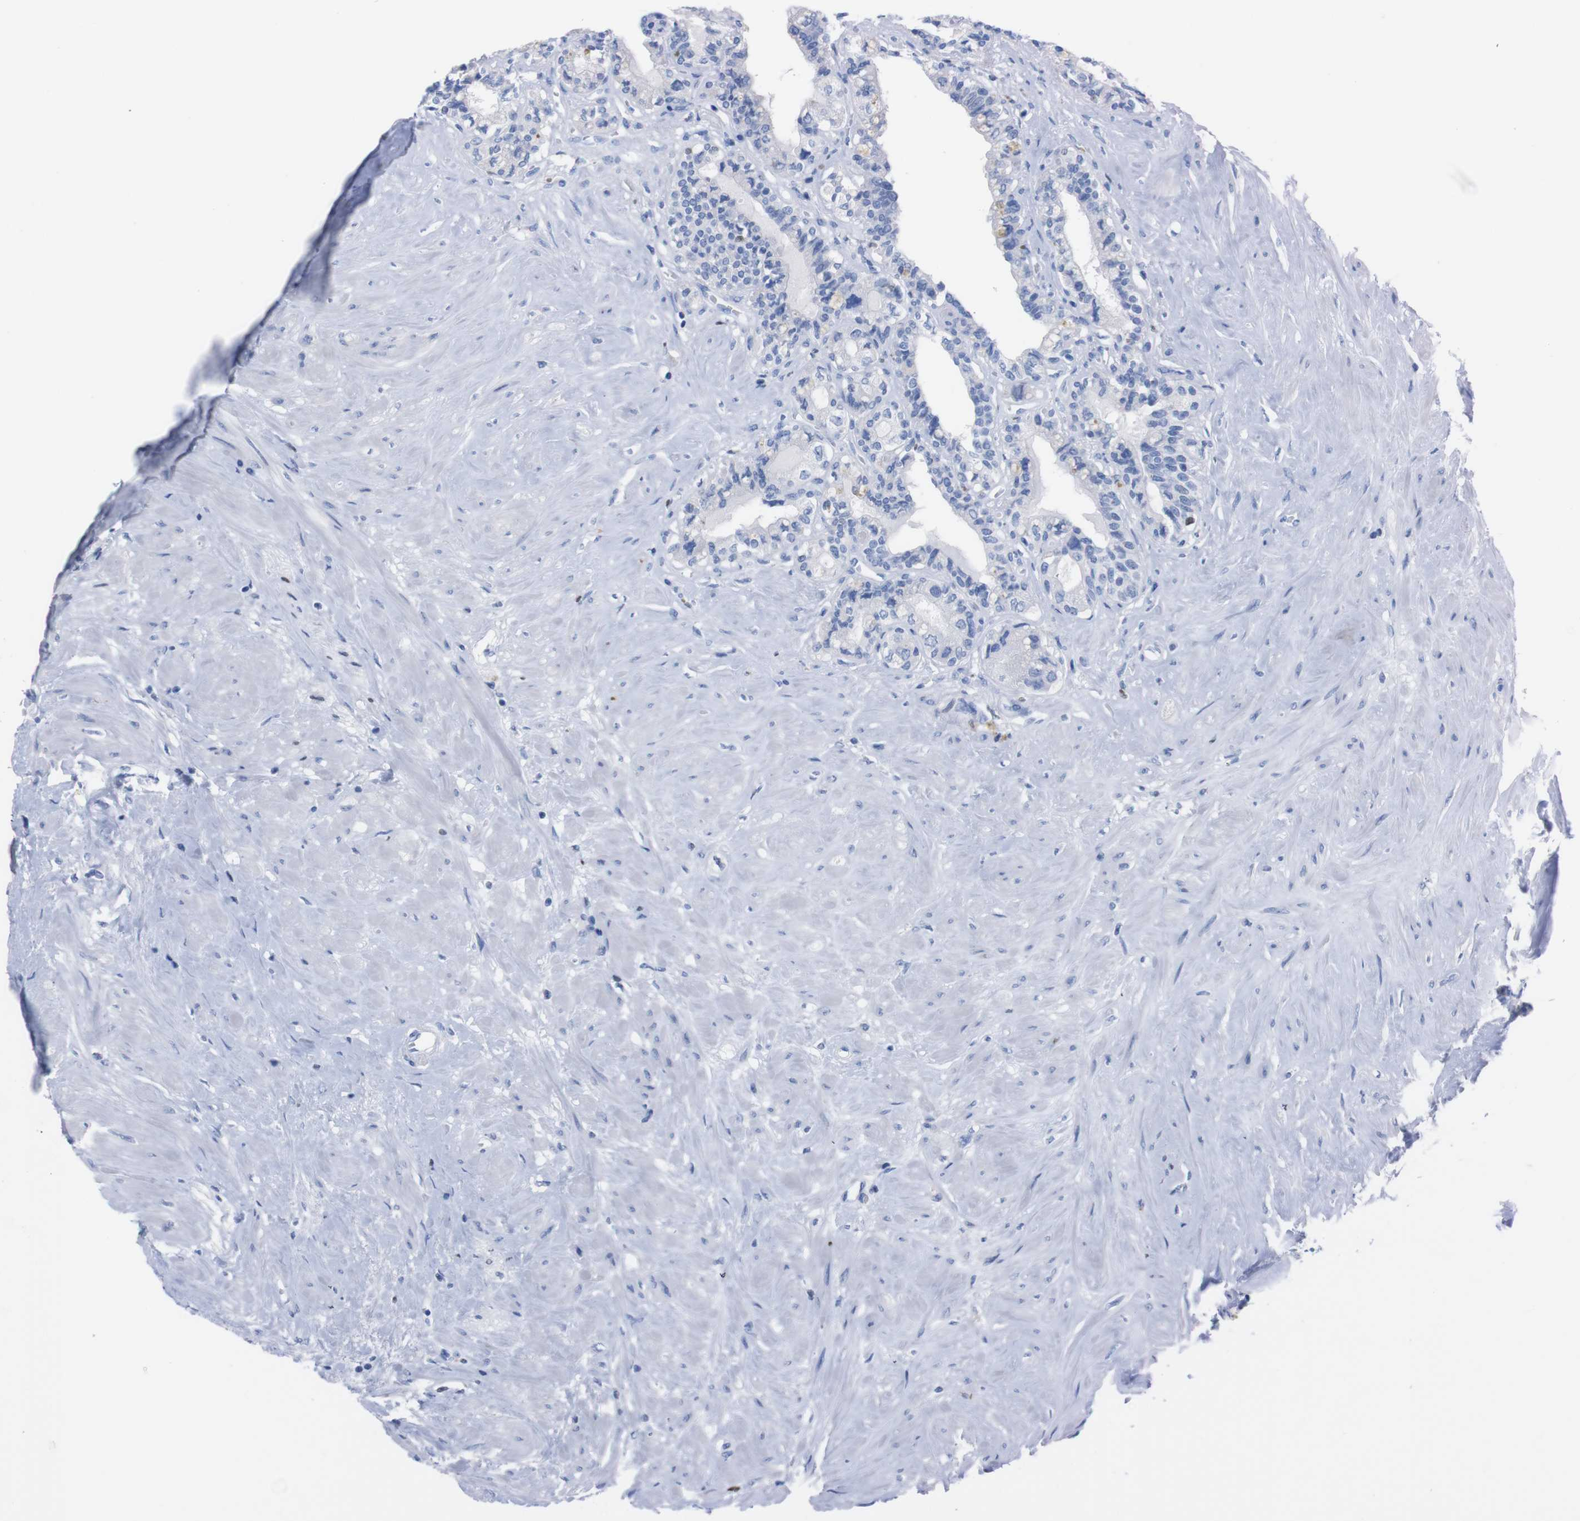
{"staining": {"intensity": "negative", "quantity": "none", "location": "none"}, "tissue": "seminal vesicle", "cell_type": "Glandular cells", "image_type": "normal", "snomed": [{"axis": "morphology", "description": "Normal tissue, NOS"}, {"axis": "topography", "description": "Seminal veicle"}], "caption": "IHC of benign seminal vesicle displays no expression in glandular cells.", "gene": "P2RY12", "patient": {"sex": "male", "age": 63}}